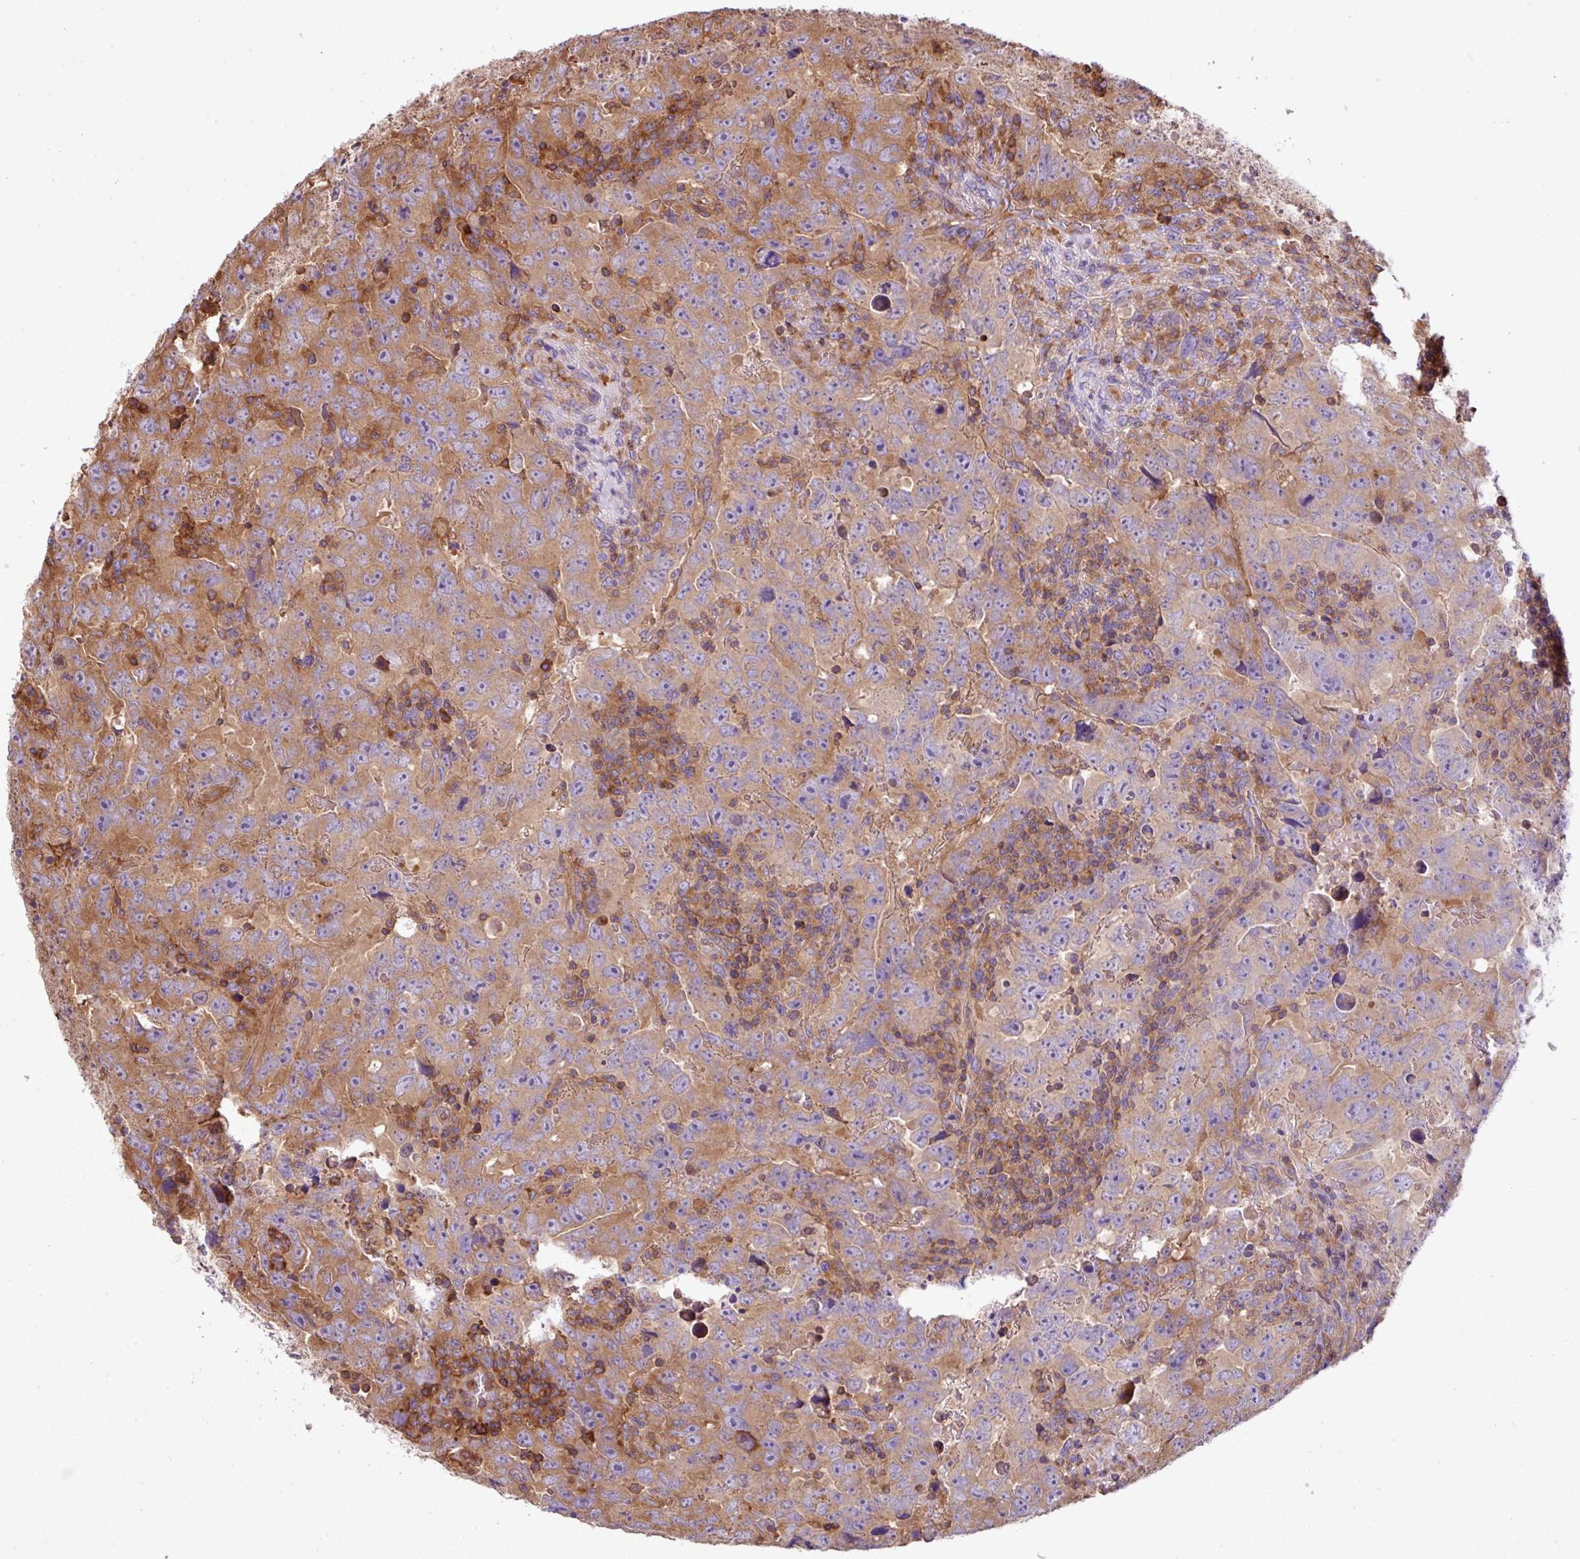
{"staining": {"intensity": "moderate", "quantity": ">75%", "location": "cytoplasmic/membranous"}, "tissue": "testis cancer", "cell_type": "Tumor cells", "image_type": "cancer", "snomed": [{"axis": "morphology", "description": "Carcinoma, Embryonal, NOS"}, {"axis": "topography", "description": "Testis"}], "caption": "Human testis cancer (embryonal carcinoma) stained with a protein marker displays moderate staining in tumor cells.", "gene": "PGAP6", "patient": {"sex": "male", "age": 24}}